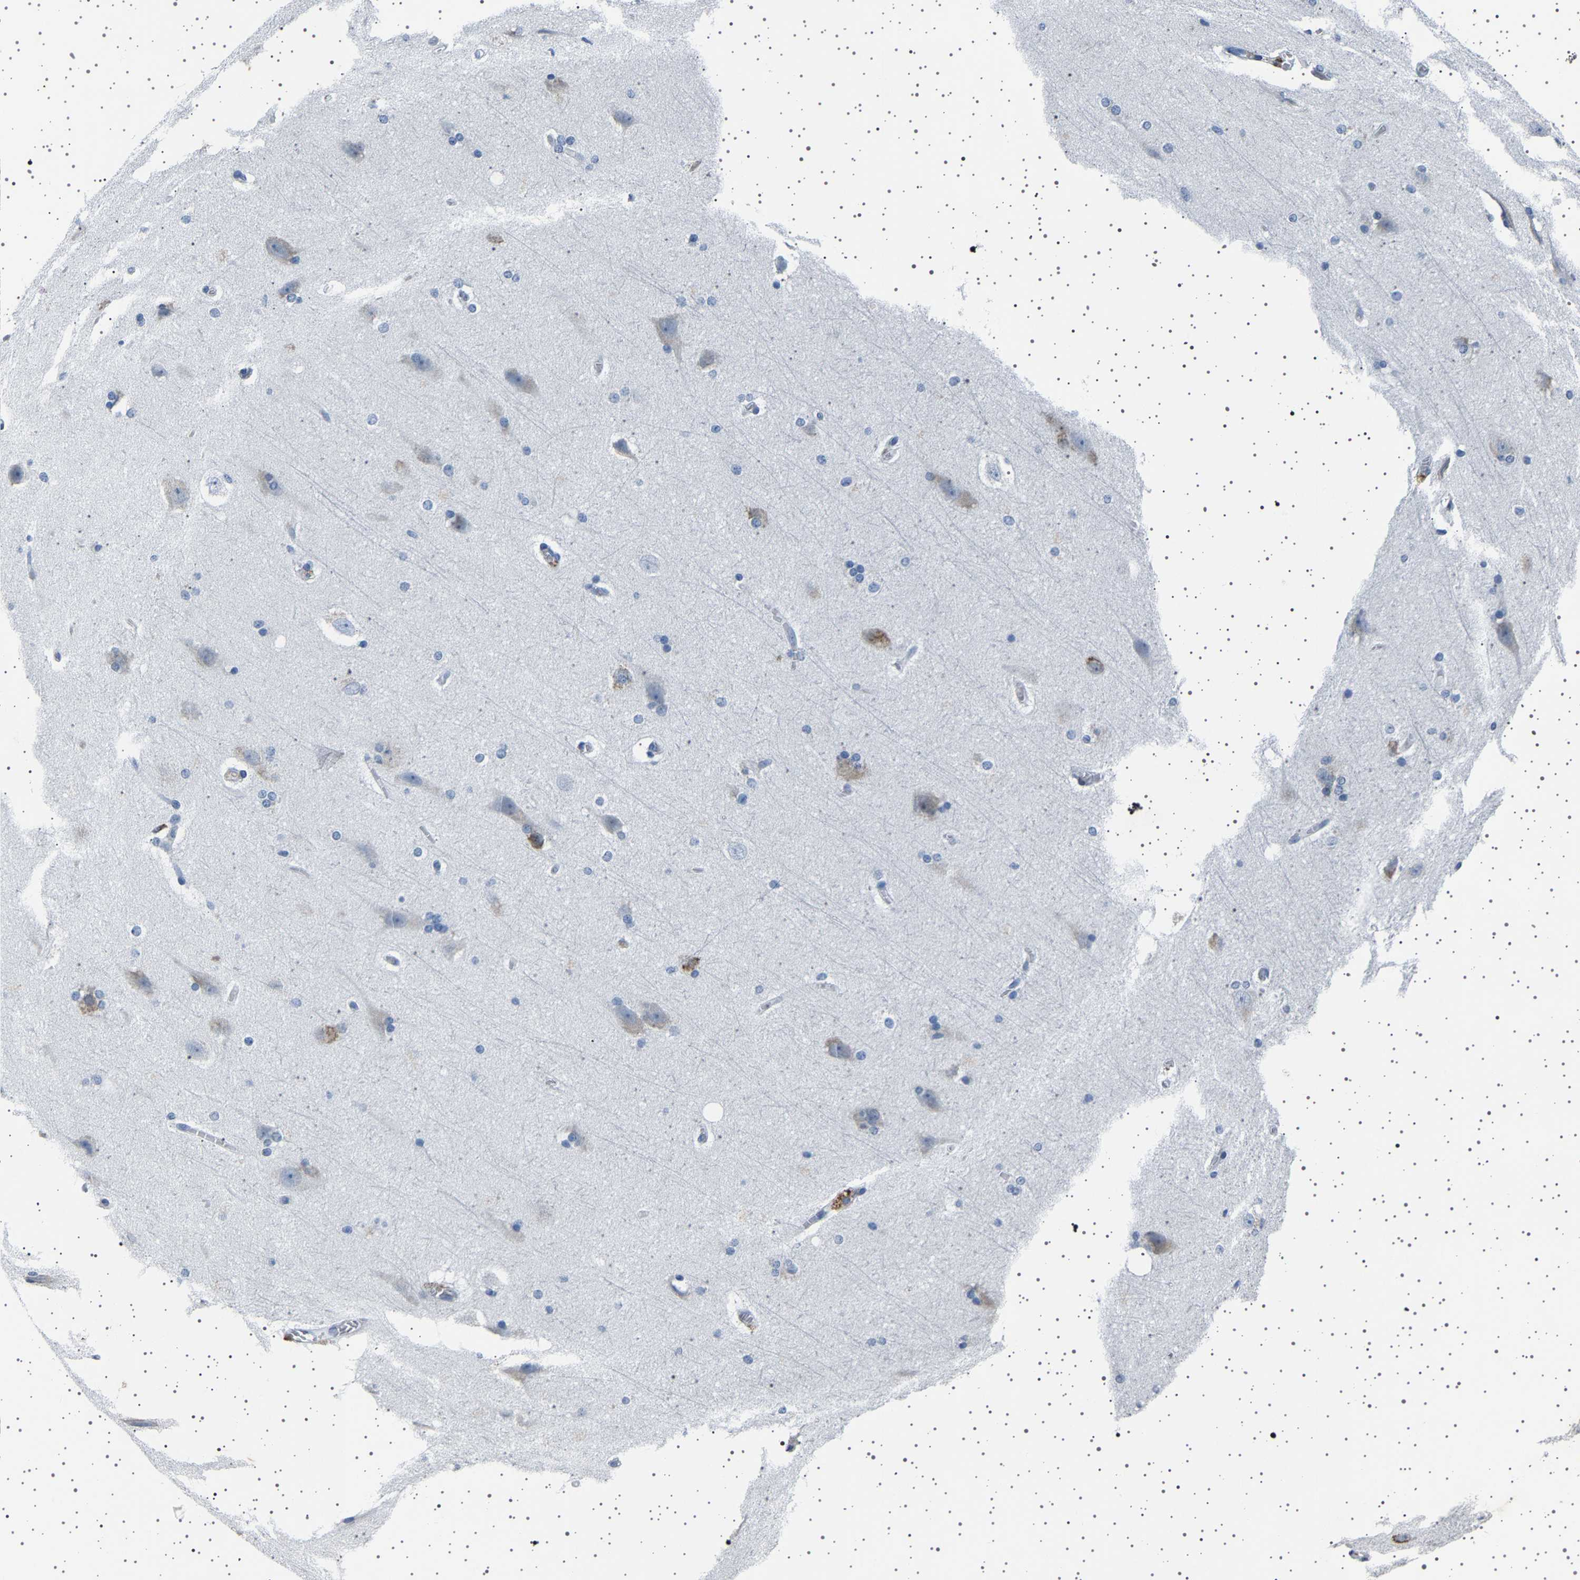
{"staining": {"intensity": "negative", "quantity": "none", "location": "none"}, "tissue": "cerebral cortex", "cell_type": "Endothelial cells", "image_type": "normal", "snomed": [{"axis": "morphology", "description": "Normal tissue, NOS"}, {"axis": "topography", "description": "Cerebral cortex"}, {"axis": "topography", "description": "Hippocampus"}], "caption": "IHC of normal cerebral cortex exhibits no positivity in endothelial cells.", "gene": "FTCD", "patient": {"sex": "female", "age": 19}}